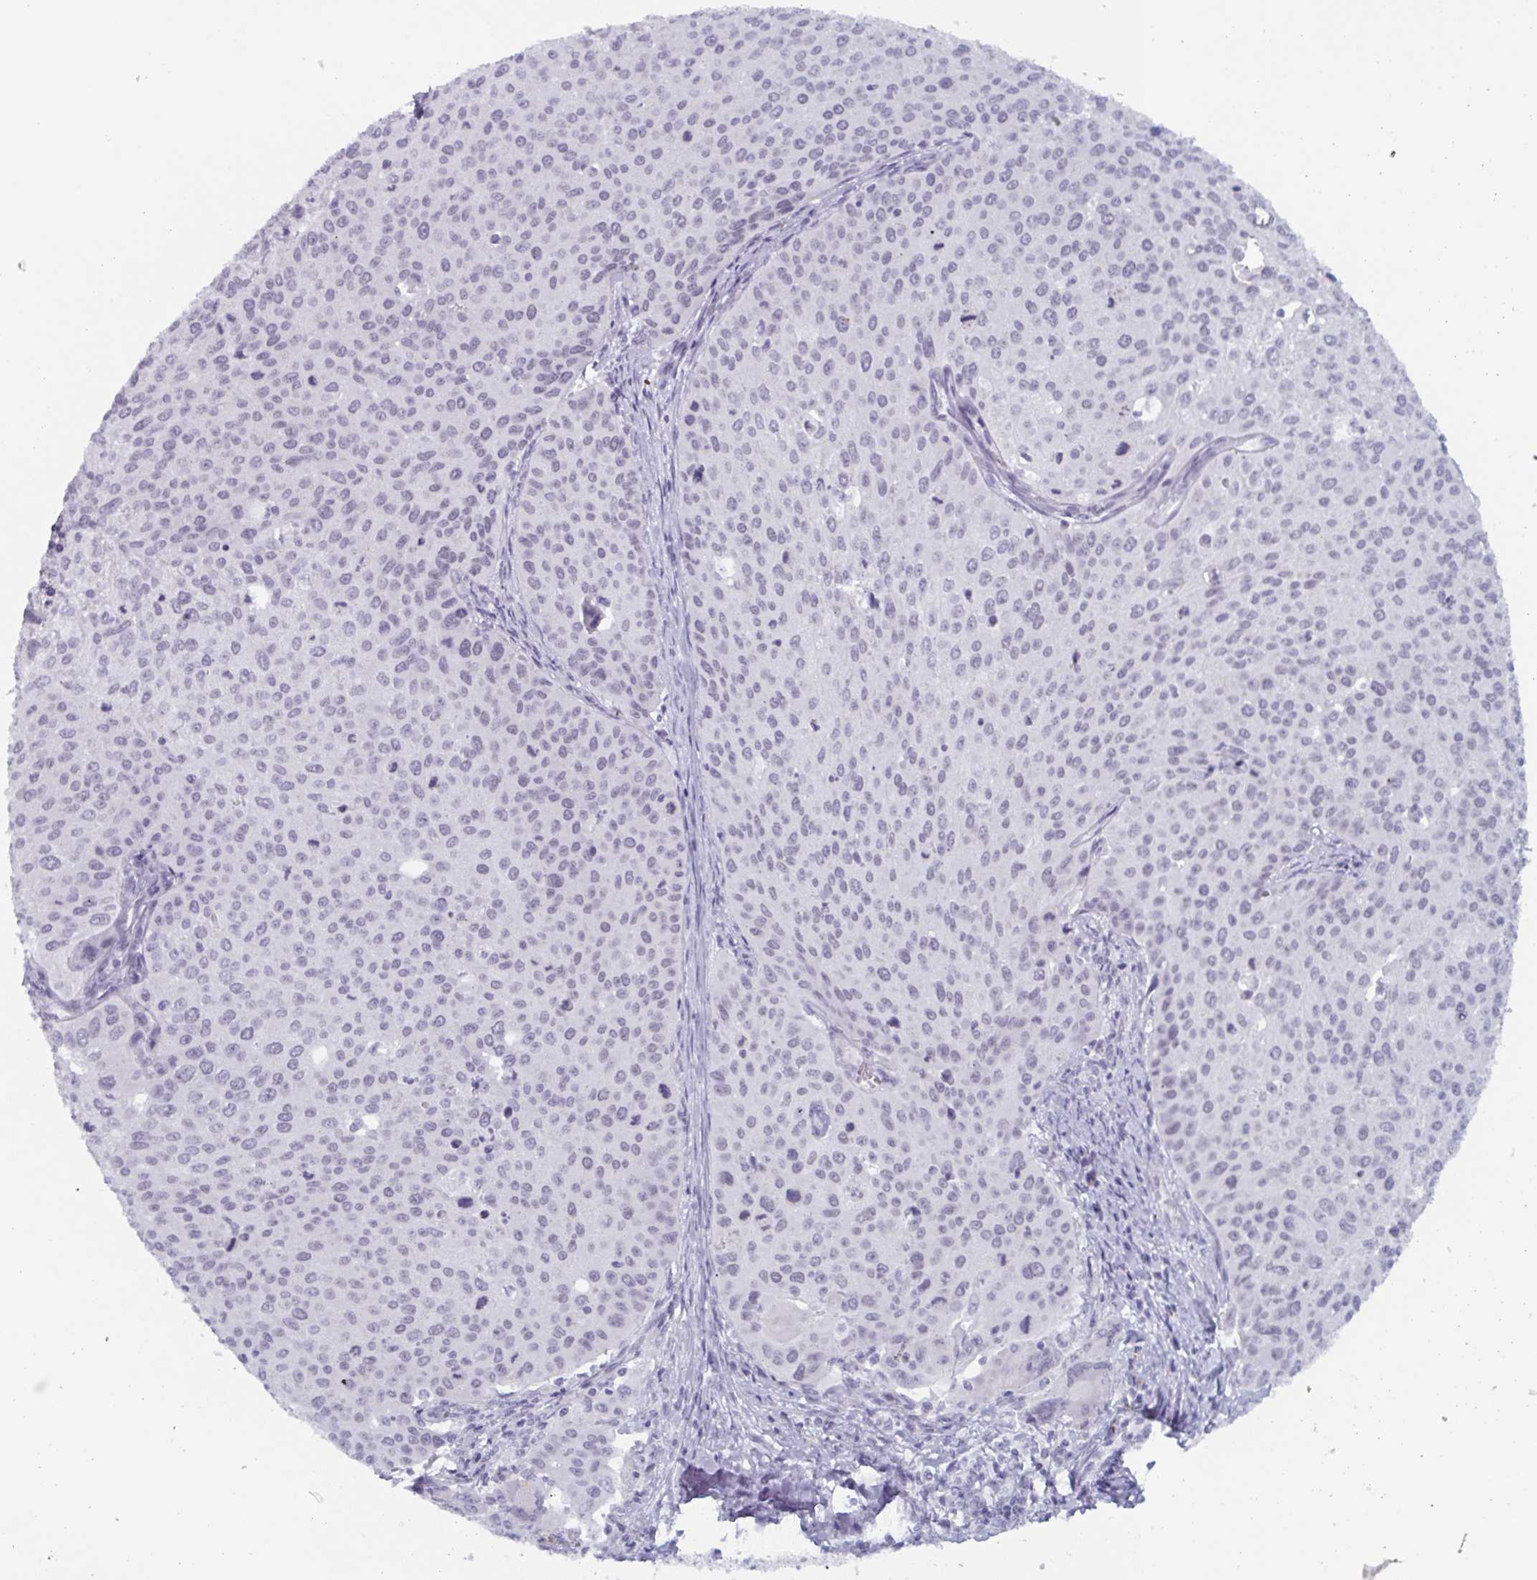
{"staining": {"intensity": "negative", "quantity": "none", "location": "none"}, "tissue": "cervical cancer", "cell_type": "Tumor cells", "image_type": "cancer", "snomed": [{"axis": "morphology", "description": "Squamous cell carcinoma, NOS"}, {"axis": "topography", "description": "Cervix"}], "caption": "An immunohistochemistry (IHC) photomicrograph of squamous cell carcinoma (cervical) is shown. There is no staining in tumor cells of squamous cell carcinoma (cervical). (Brightfield microscopy of DAB immunohistochemistry (IHC) at high magnification).", "gene": "ZFP64", "patient": {"sex": "female", "age": 38}}